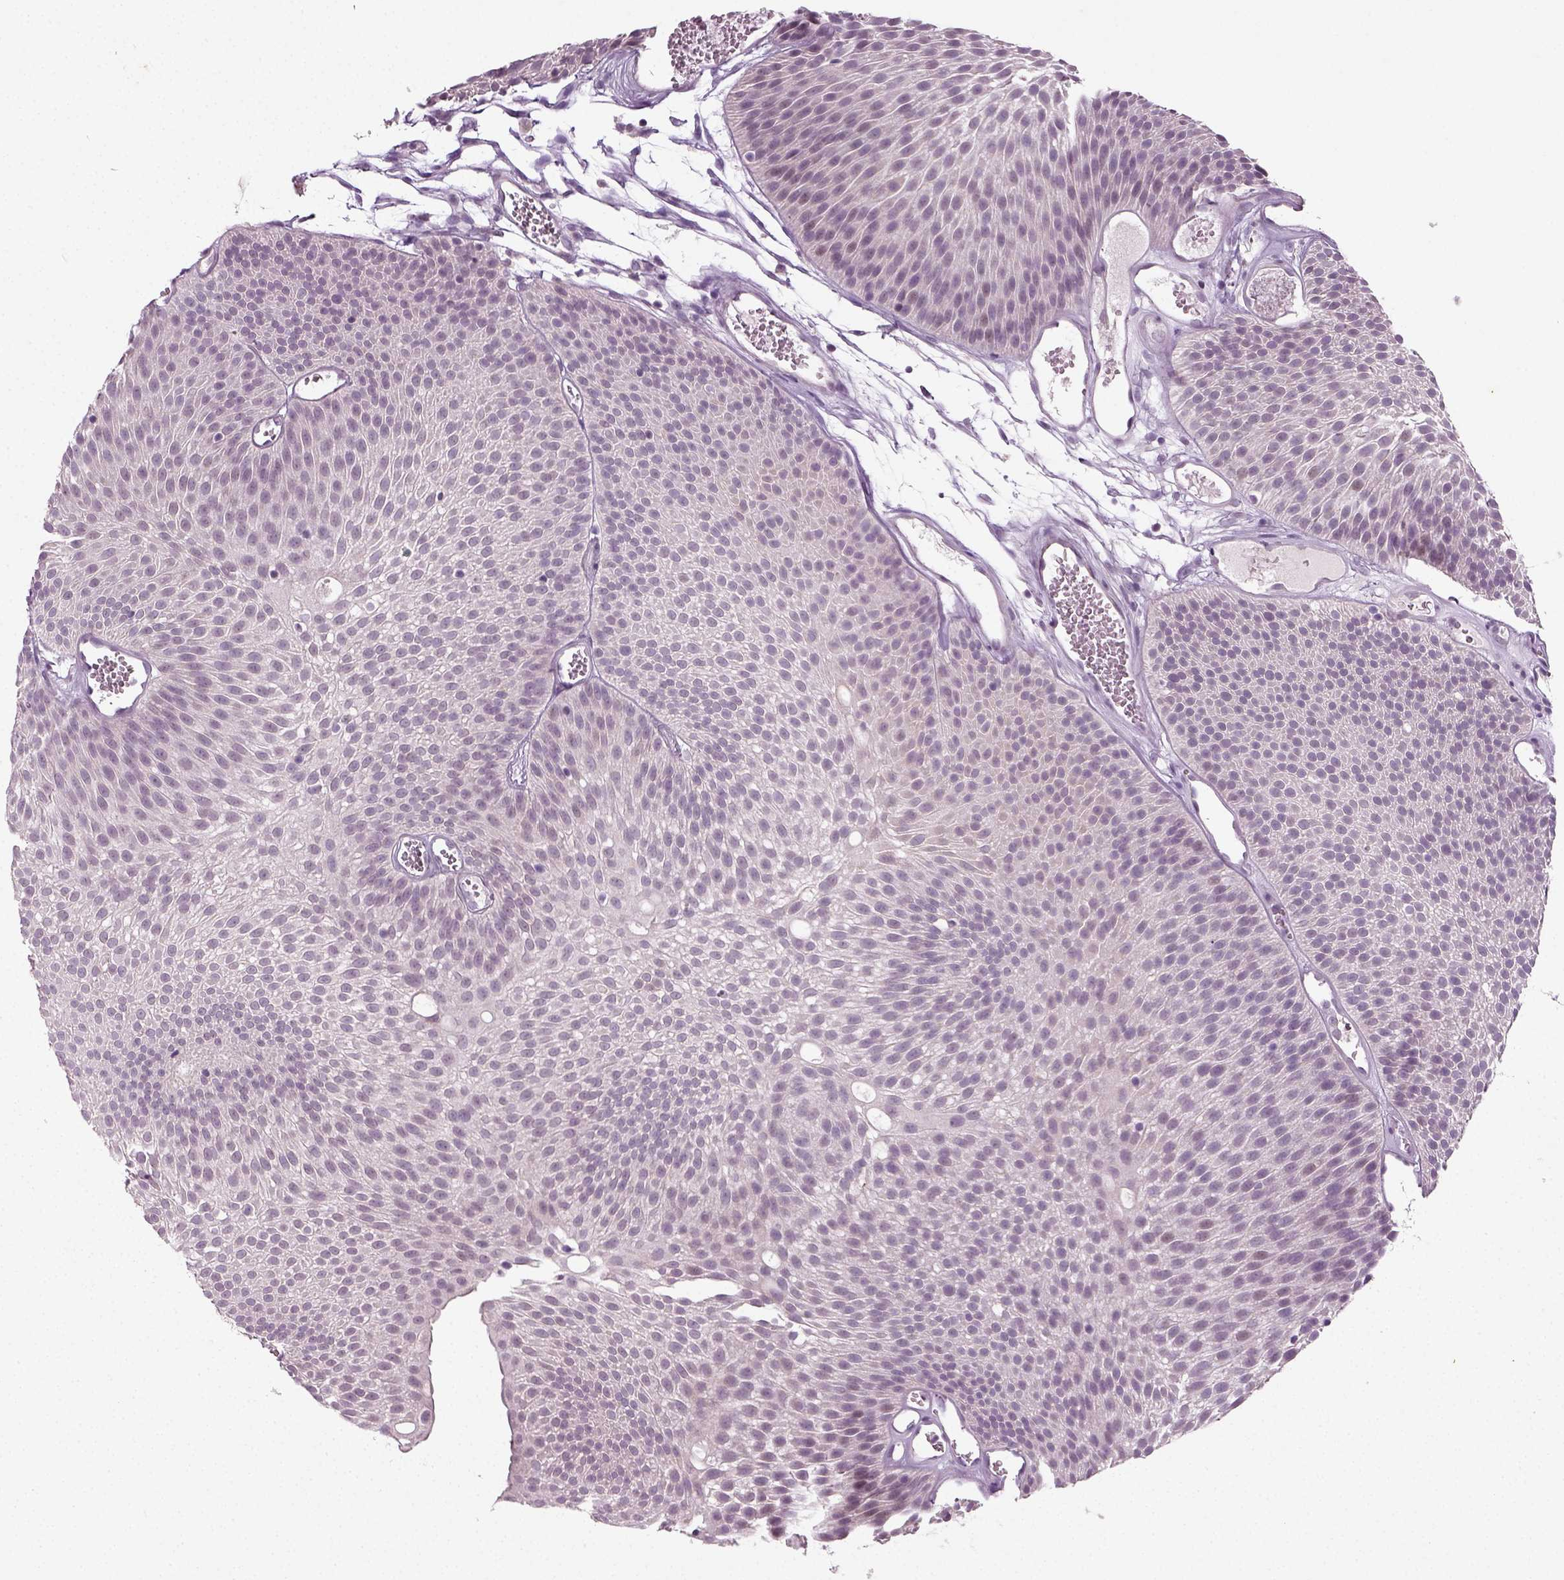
{"staining": {"intensity": "negative", "quantity": "none", "location": "none"}, "tissue": "urothelial cancer", "cell_type": "Tumor cells", "image_type": "cancer", "snomed": [{"axis": "morphology", "description": "Urothelial carcinoma, Low grade"}, {"axis": "topography", "description": "Urinary bladder"}], "caption": "This micrograph is of urothelial carcinoma (low-grade) stained with immunohistochemistry (IHC) to label a protein in brown with the nuclei are counter-stained blue. There is no positivity in tumor cells. Brightfield microscopy of immunohistochemistry stained with DAB (3,3'-diaminobenzidine) (brown) and hematoxylin (blue), captured at high magnification.", "gene": "SYNGAP1", "patient": {"sex": "male", "age": 52}}